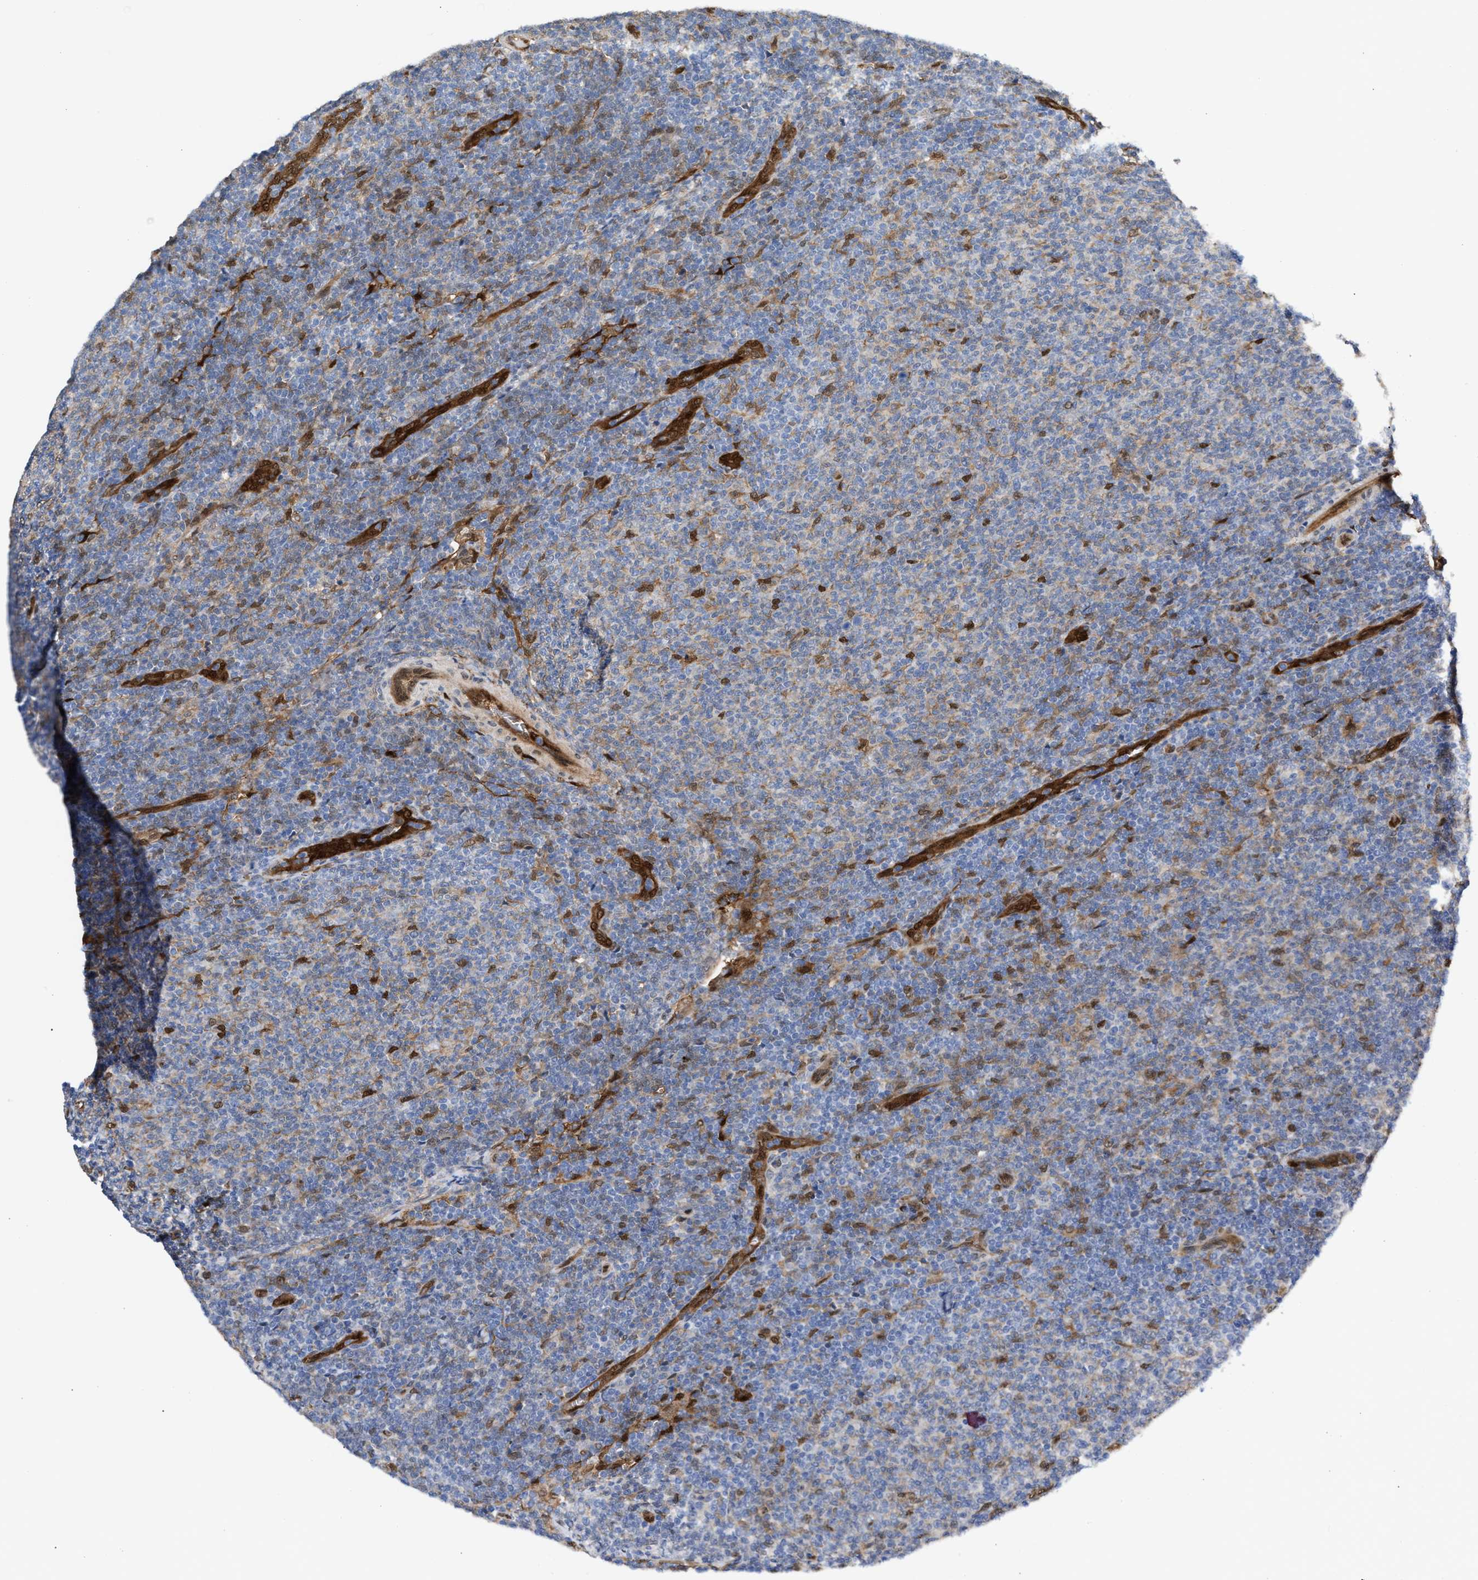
{"staining": {"intensity": "negative", "quantity": "none", "location": "none"}, "tissue": "lymphoma", "cell_type": "Tumor cells", "image_type": "cancer", "snomed": [{"axis": "morphology", "description": "Malignant lymphoma, non-Hodgkin's type, Low grade"}, {"axis": "topography", "description": "Lymph node"}], "caption": "DAB (3,3'-diaminobenzidine) immunohistochemical staining of human lymphoma reveals no significant positivity in tumor cells. The staining is performed using DAB (3,3'-diaminobenzidine) brown chromogen with nuclei counter-stained in using hematoxylin.", "gene": "TP53I3", "patient": {"sex": "male", "age": 66}}